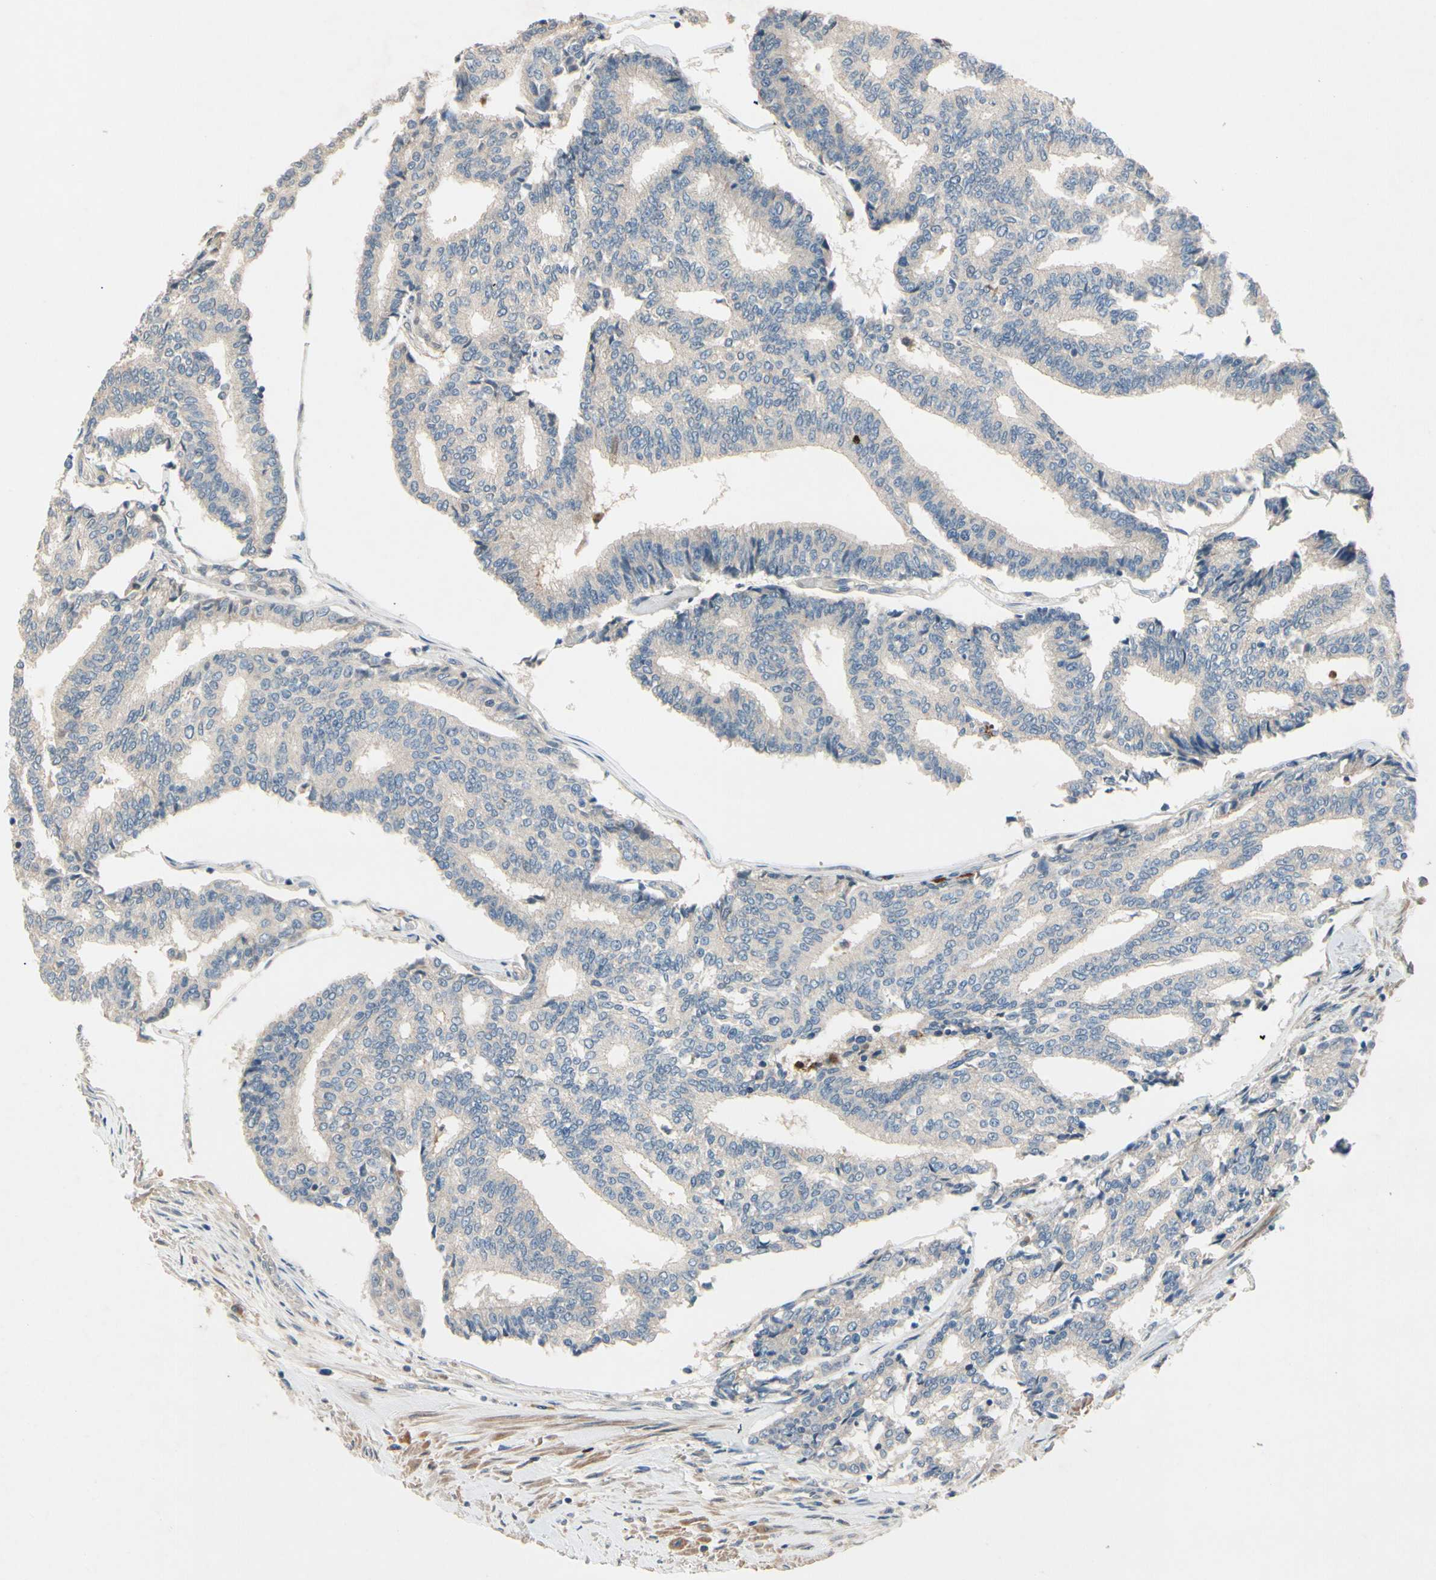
{"staining": {"intensity": "negative", "quantity": "none", "location": "none"}, "tissue": "prostate cancer", "cell_type": "Tumor cells", "image_type": "cancer", "snomed": [{"axis": "morphology", "description": "Adenocarcinoma, High grade"}, {"axis": "topography", "description": "Prostate"}], "caption": "Immunohistochemical staining of human adenocarcinoma (high-grade) (prostate) displays no significant staining in tumor cells.", "gene": "SIGLEC5", "patient": {"sex": "male", "age": 55}}